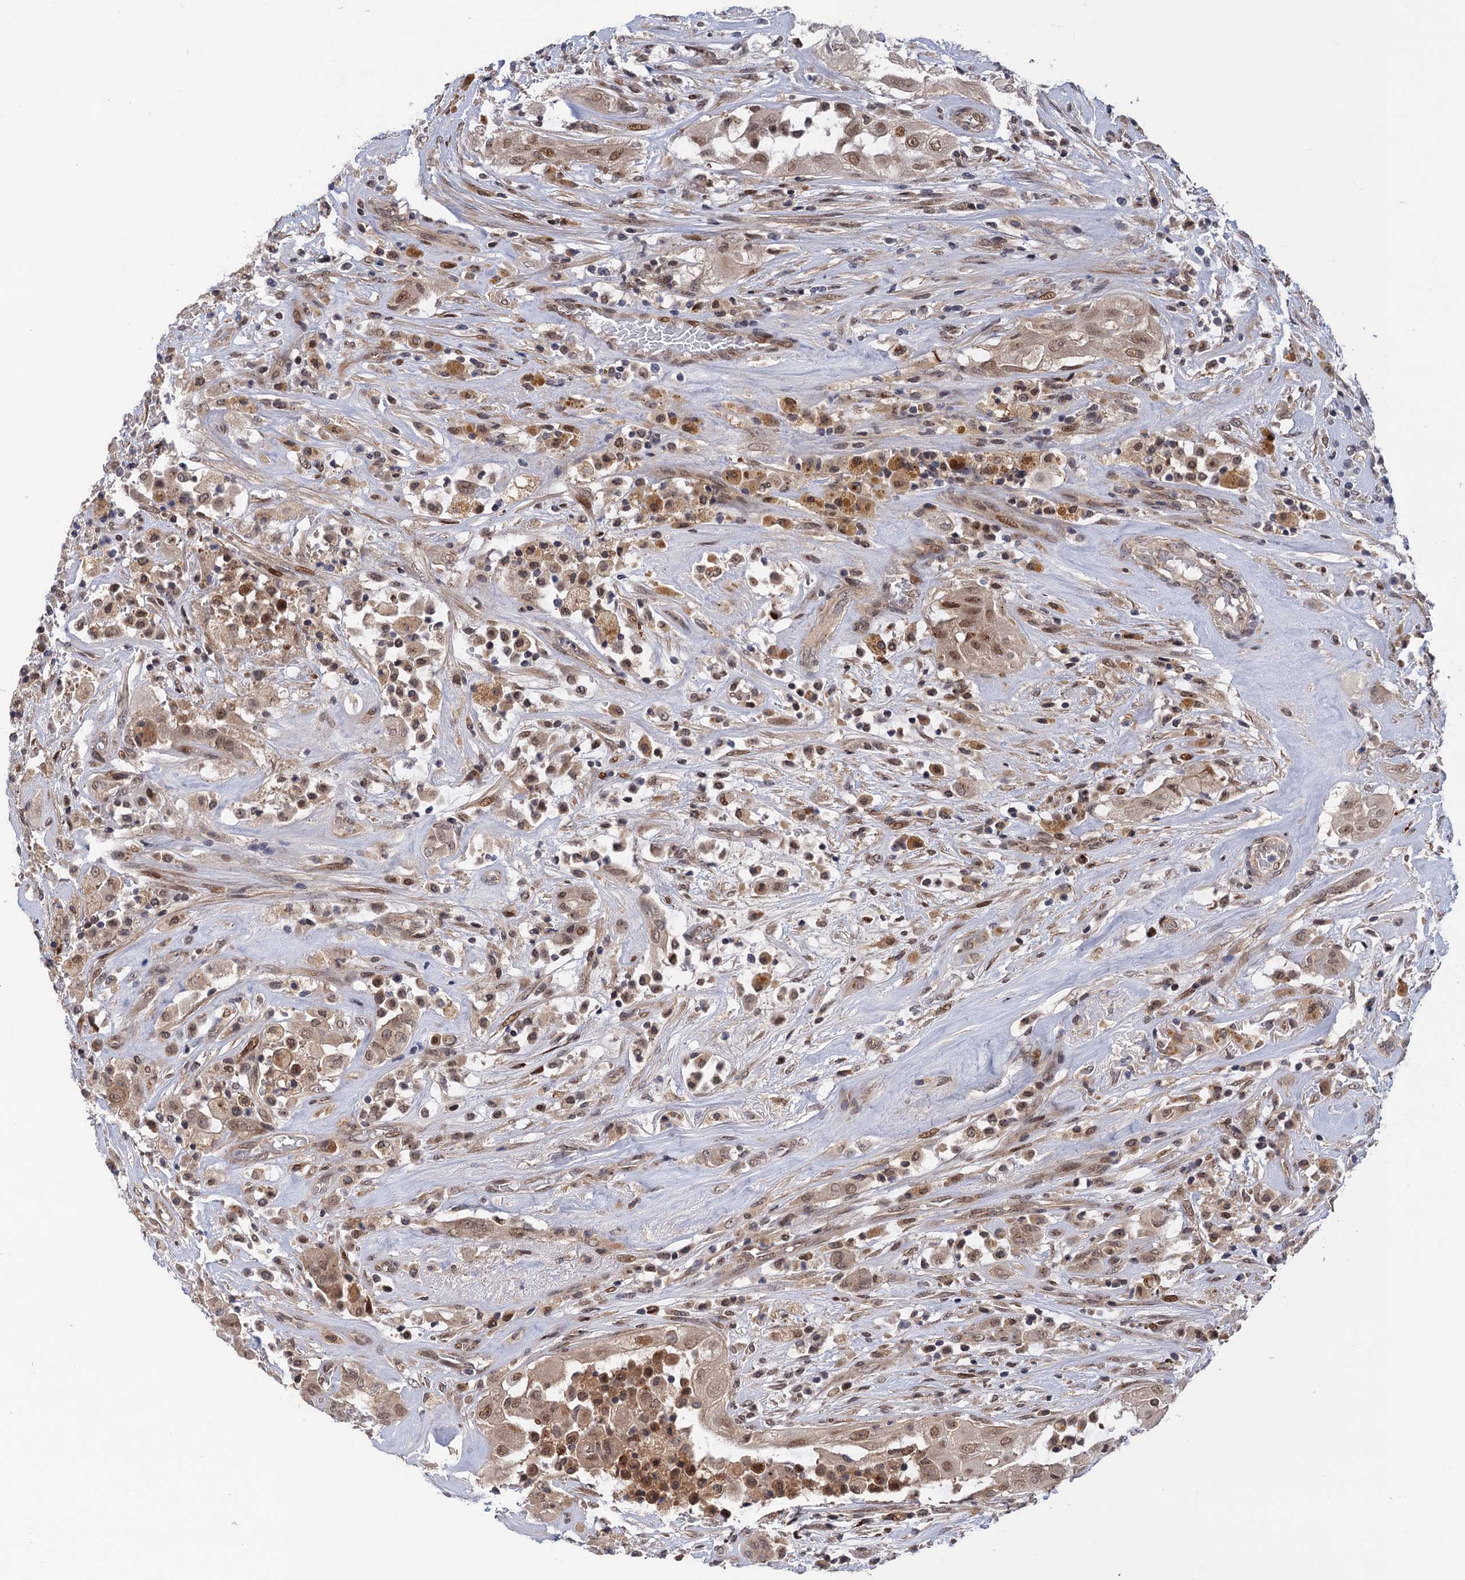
{"staining": {"intensity": "moderate", "quantity": ">75%", "location": "nuclear"}, "tissue": "thyroid cancer", "cell_type": "Tumor cells", "image_type": "cancer", "snomed": [{"axis": "morphology", "description": "Papillary adenocarcinoma, NOS"}, {"axis": "topography", "description": "Thyroid gland"}], "caption": "Moderate nuclear positivity is identified in about >75% of tumor cells in papillary adenocarcinoma (thyroid). (IHC, brightfield microscopy, high magnification).", "gene": "NEK8", "patient": {"sex": "female", "age": 59}}